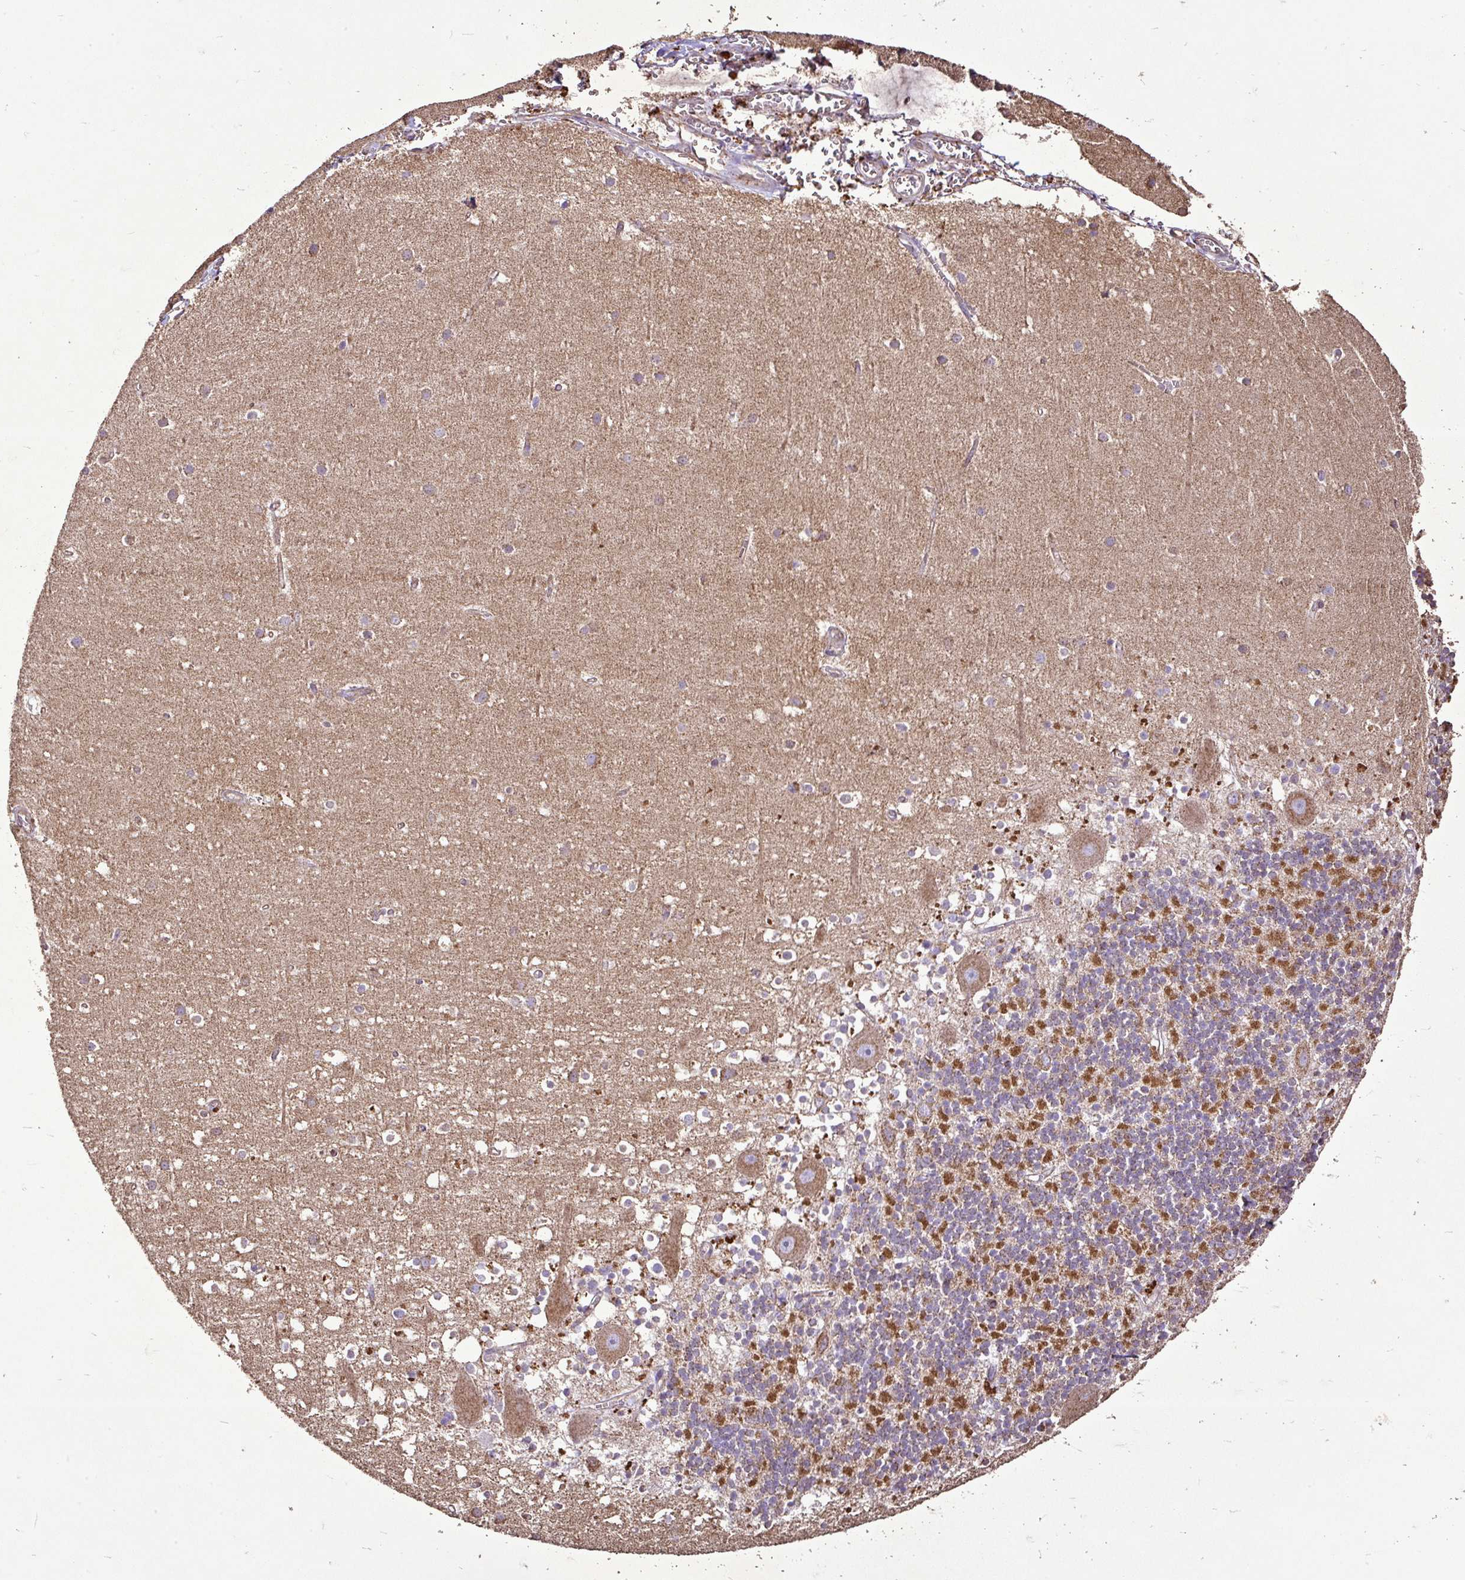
{"staining": {"intensity": "moderate", "quantity": "25%-75%", "location": "cytoplasmic/membranous"}, "tissue": "cerebellum", "cell_type": "Cells in granular layer", "image_type": "normal", "snomed": [{"axis": "morphology", "description": "Normal tissue, NOS"}, {"axis": "topography", "description": "Cerebellum"}], "caption": "Immunohistochemical staining of benign cerebellum reveals 25%-75% levels of moderate cytoplasmic/membranous protein staining in approximately 25%-75% of cells in granular layer.", "gene": "AGK", "patient": {"sex": "male", "age": 54}}